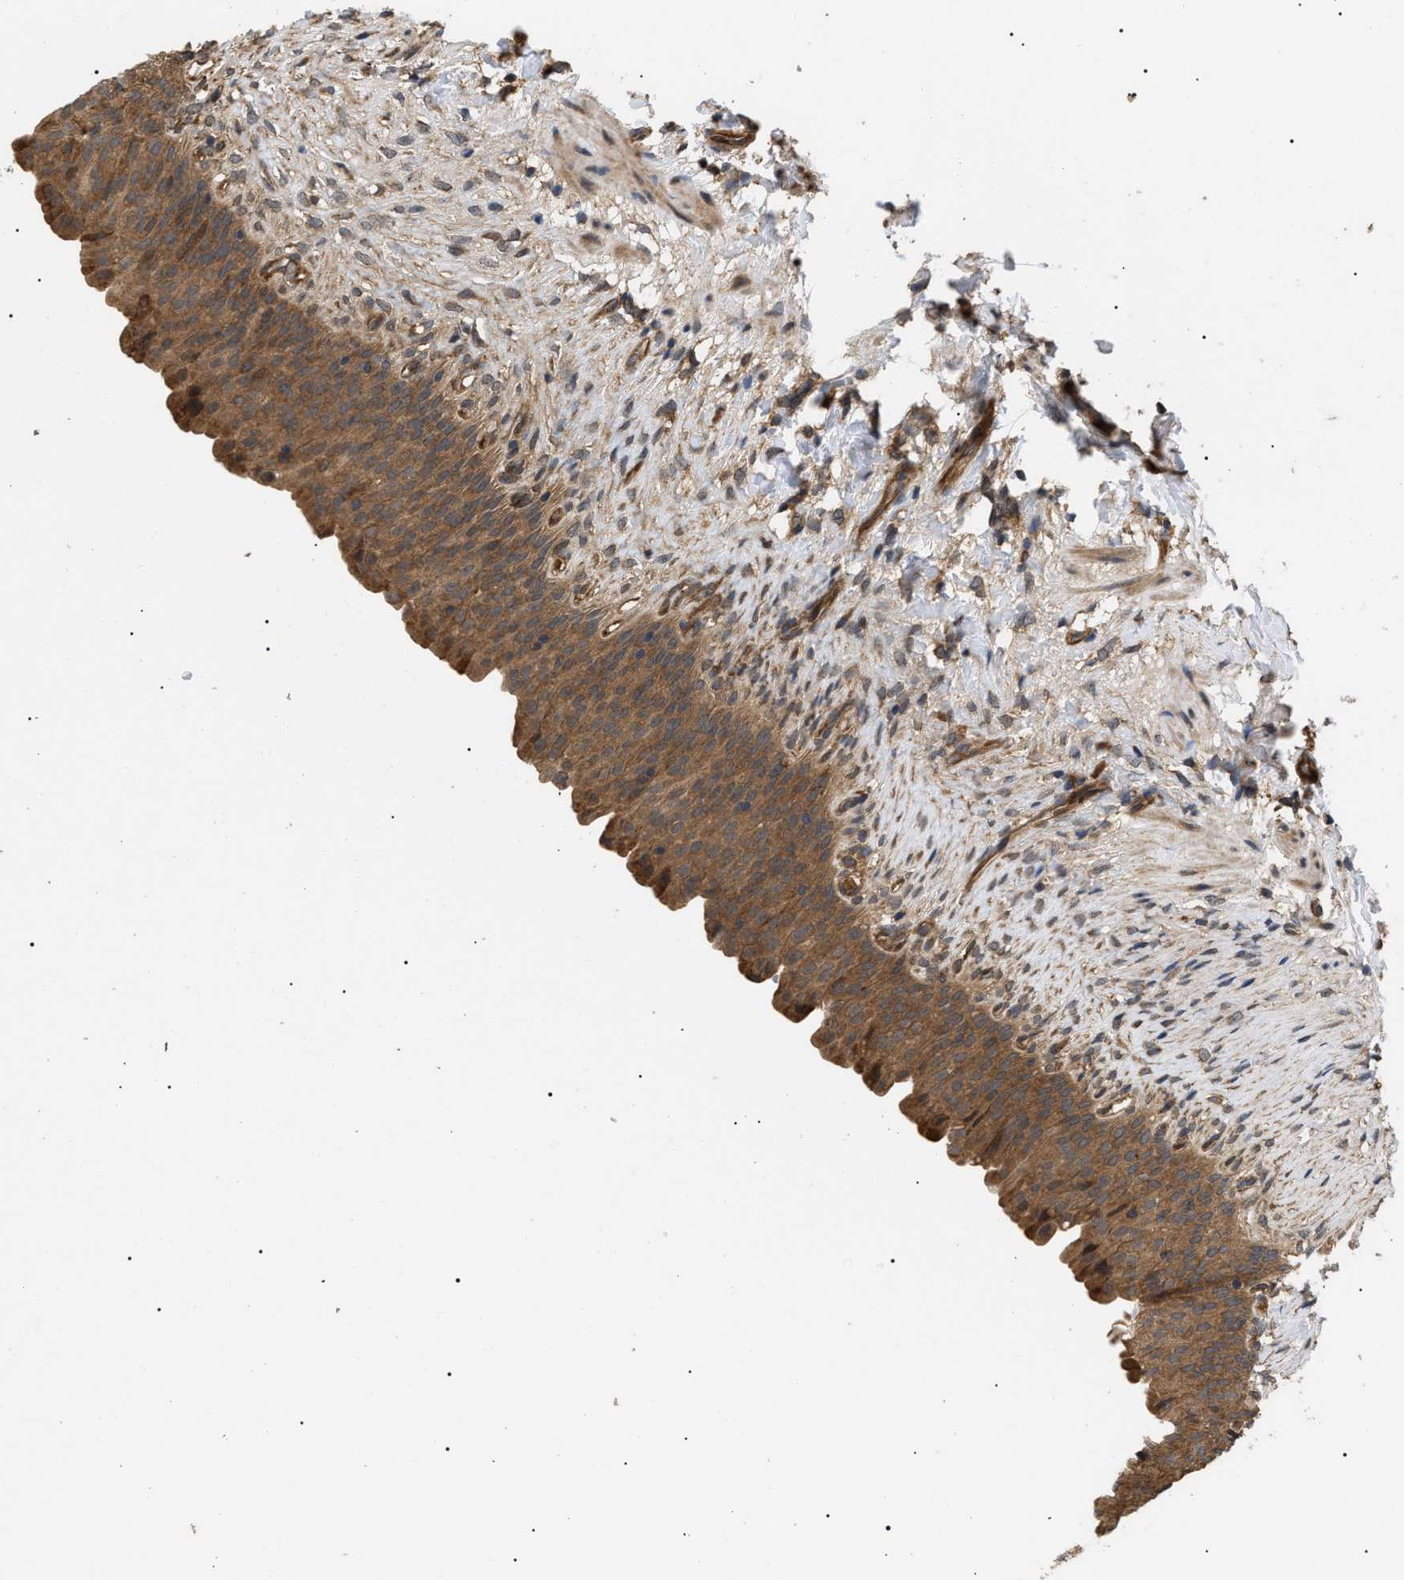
{"staining": {"intensity": "moderate", "quantity": ">75%", "location": "cytoplasmic/membranous"}, "tissue": "urinary bladder", "cell_type": "Urothelial cells", "image_type": "normal", "snomed": [{"axis": "morphology", "description": "Normal tissue, NOS"}, {"axis": "topography", "description": "Urinary bladder"}], "caption": "Protein staining of unremarkable urinary bladder exhibits moderate cytoplasmic/membranous expression in approximately >75% of urothelial cells.", "gene": "ASTL", "patient": {"sex": "female", "age": 79}}